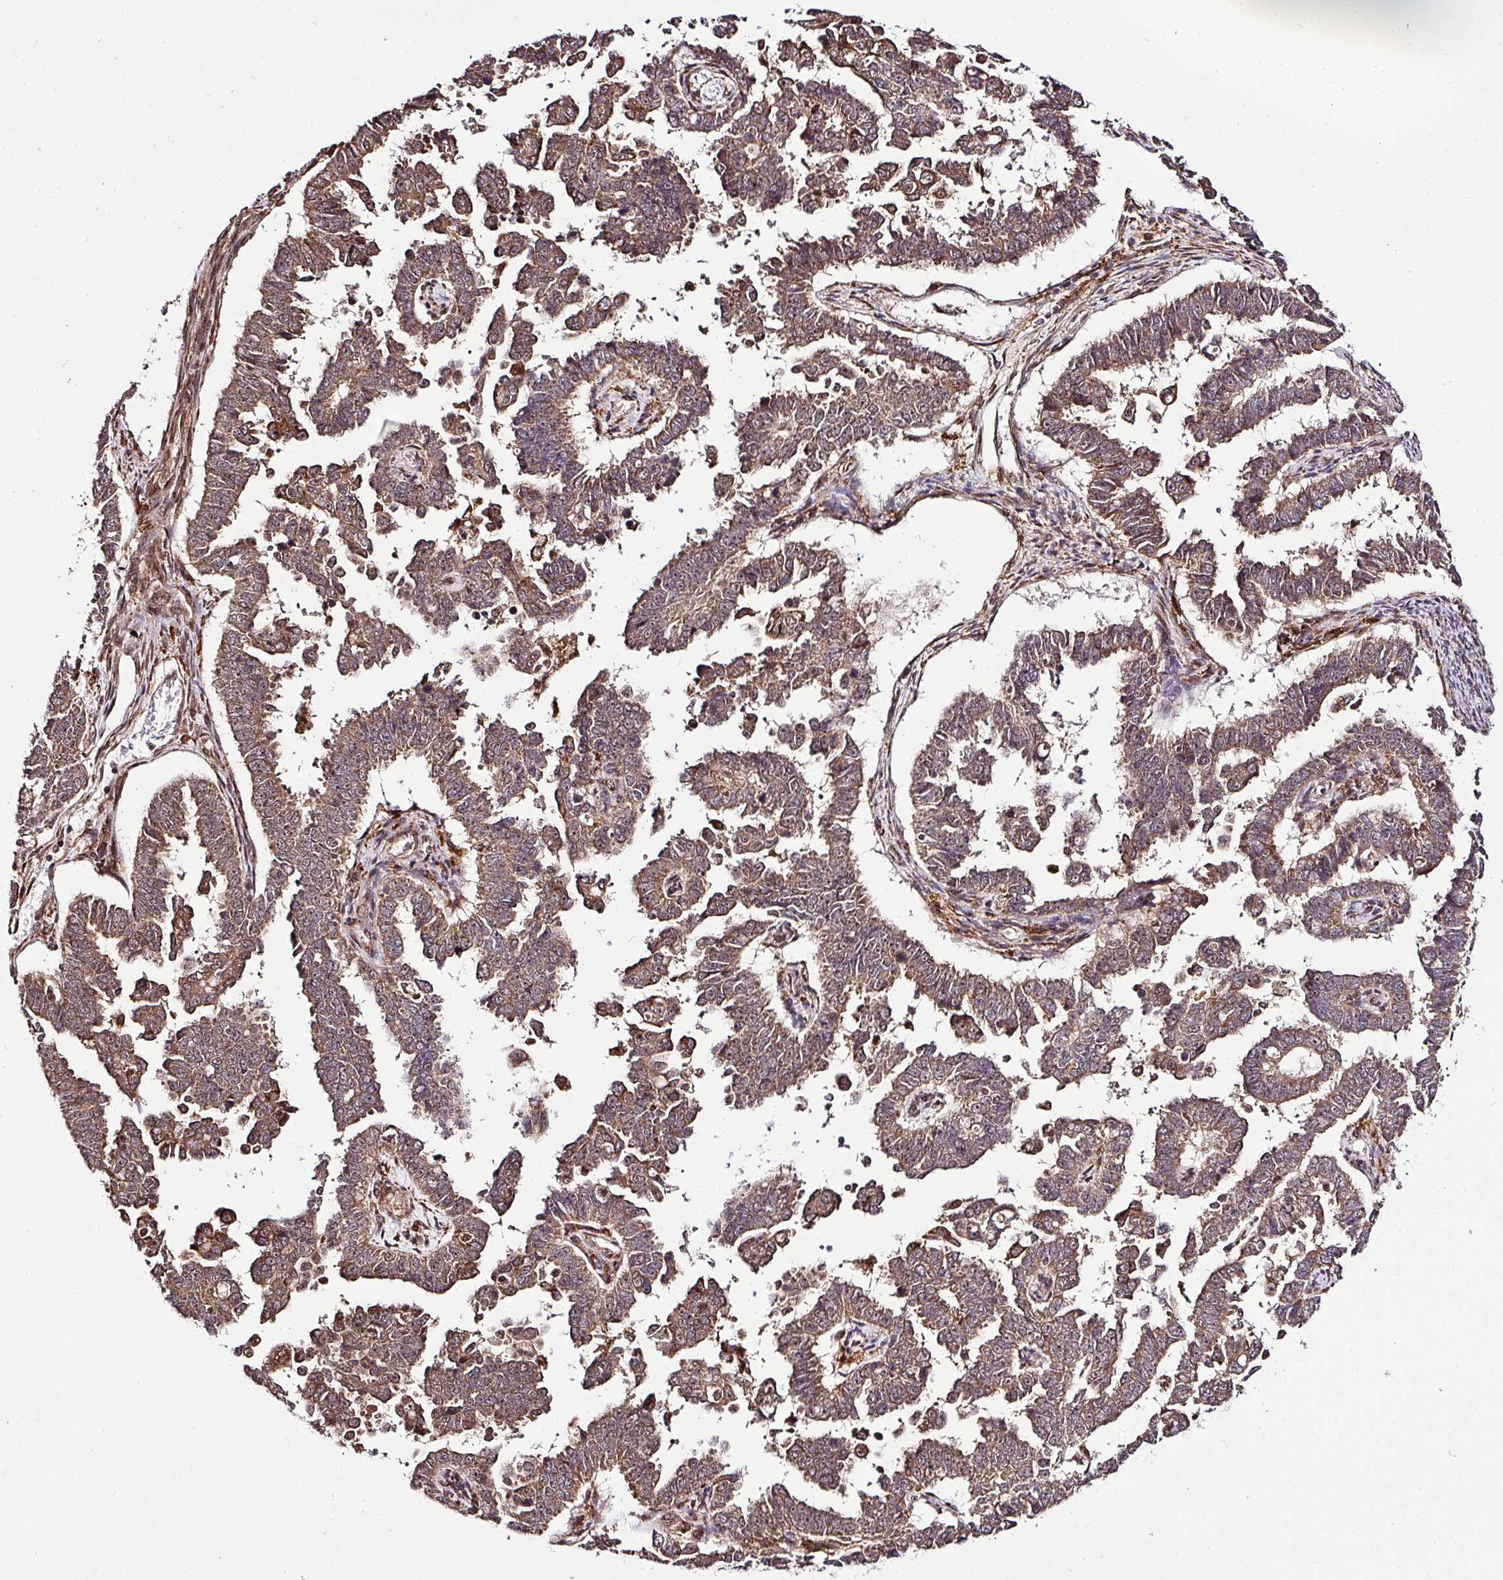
{"staining": {"intensity": "moderate", "quantity": ">75%", "location": "cytoplasmic/membranous"}, "tissue": "endometrial cancer", "cell_type": "Tumor cells", "image_type": "cancer", "snomed": [{"axis": "morphology", "description": "Adenocarcinoma, NOS"}, {"axis": "topography", "description": "Endometrium"}], "caption": "Tumor cells reveal medium levels of moderate cytoplasmic/membranous expression in approximately >75% of cells in human endometrial cancer (adenocarcinoma).", "gene": "FAM153A", "patient": {"sex": "female", "age": 75}}